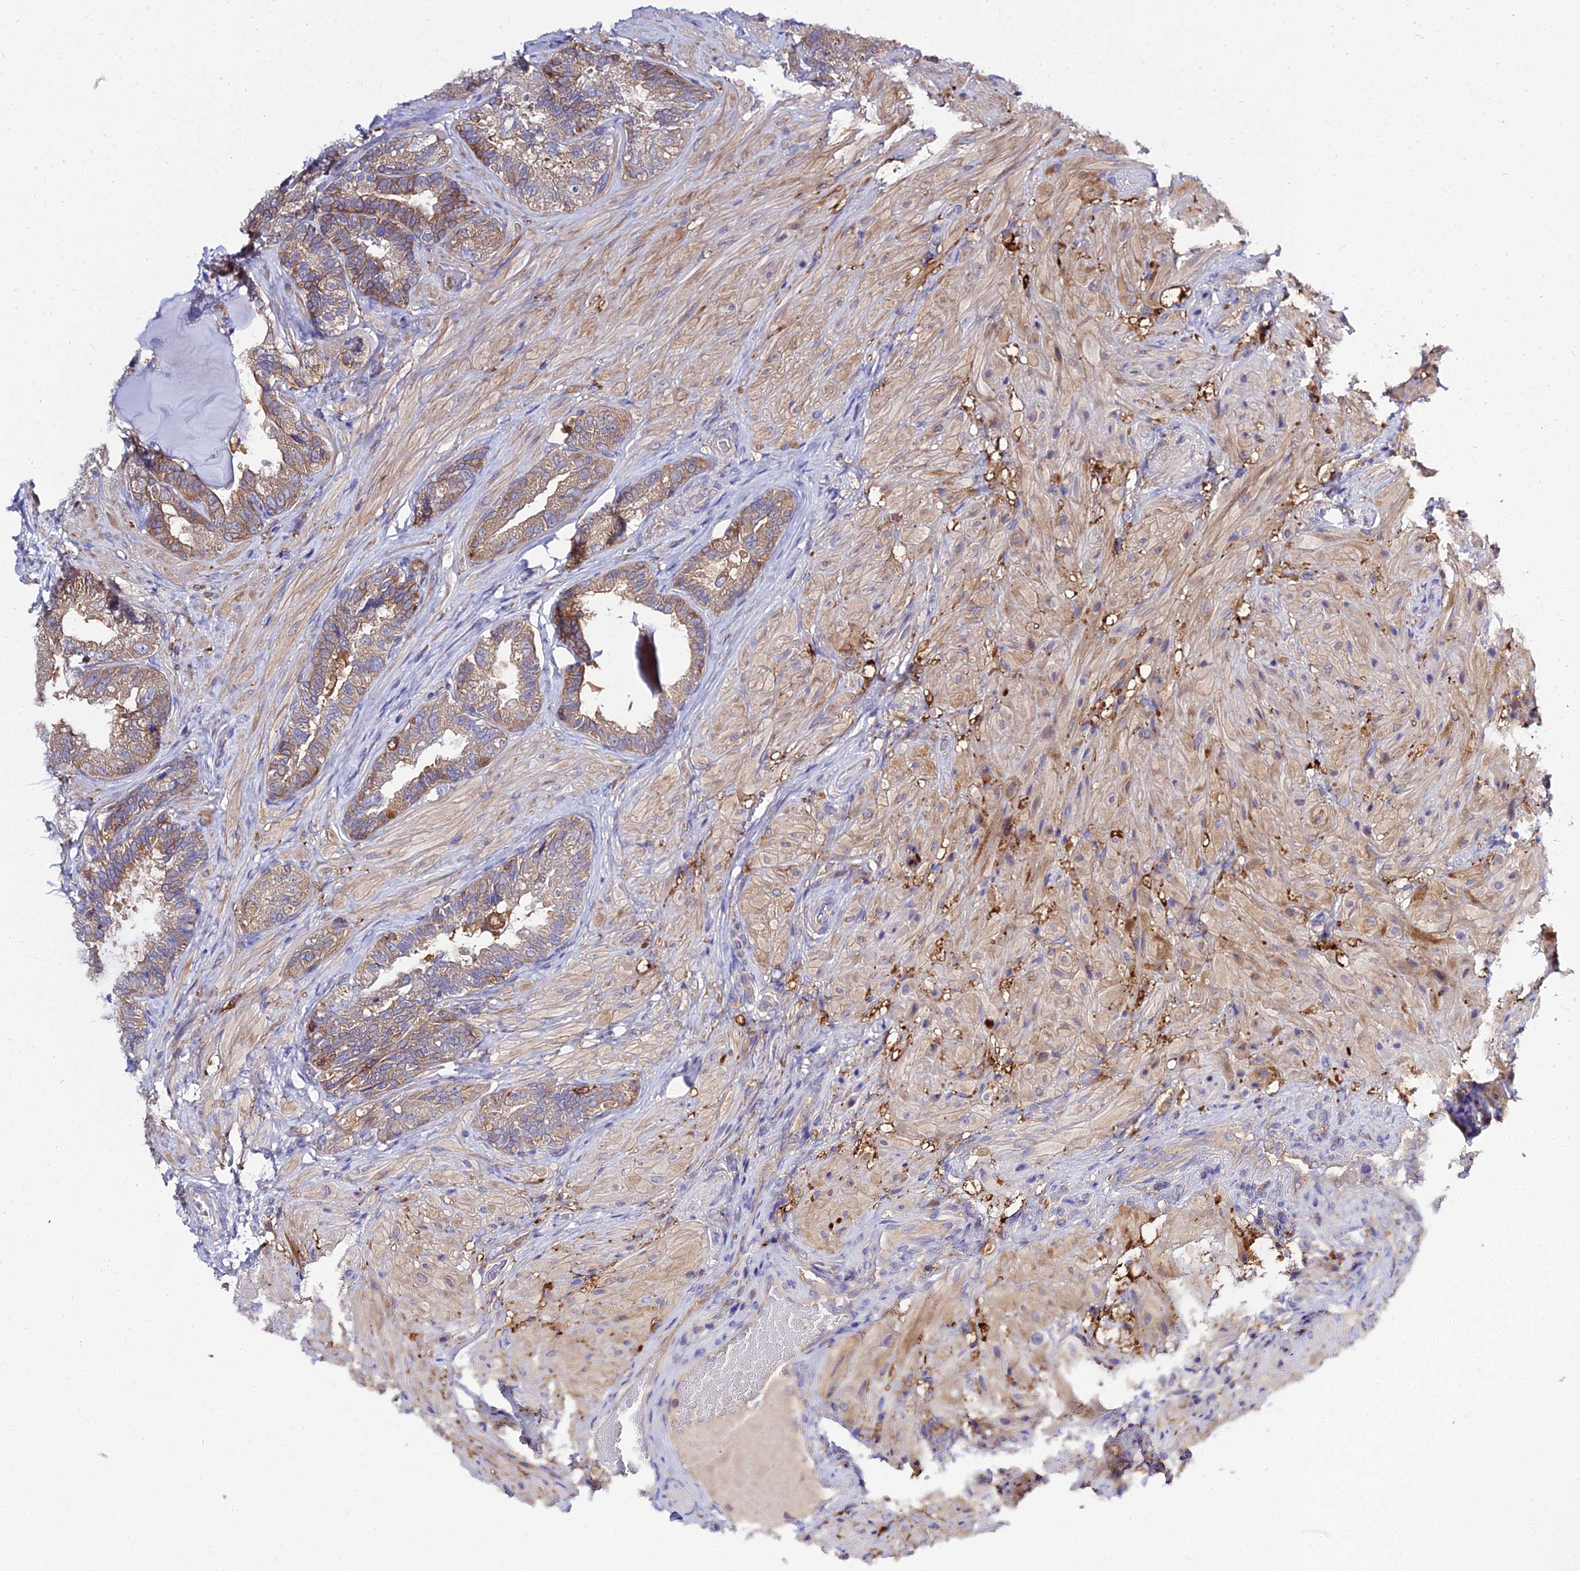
{"staining": {"intensity": "moderate", "quantity": "<25%", "location": "cytoplasmic/membranous"}, "tissue": "seminal vesicle", "cell_type": "Glandular cells", "image_type": "normal", "snomed": [{"axis": "morphology", "description": "Normal tissue, NOS"}, {"axis": "topography", "description": "Prostate and seminal vesicle, NOS"}, {"axis": "topography", "description": "Prostate"}, {"axis": "topography", "description": "Seminal veicle"}], "caption": "A histopathology image of human seminal vesicle stained for a protein exhibits moderate cytoplasmic/membranous brown staining in glandular cells. (Stains: DAB in brown, nuclei in blue, Microscopy: brightfield microscopy at high magnification).", "gene": "C2orf69", "patient": {"sex": "male", "age": 67}}